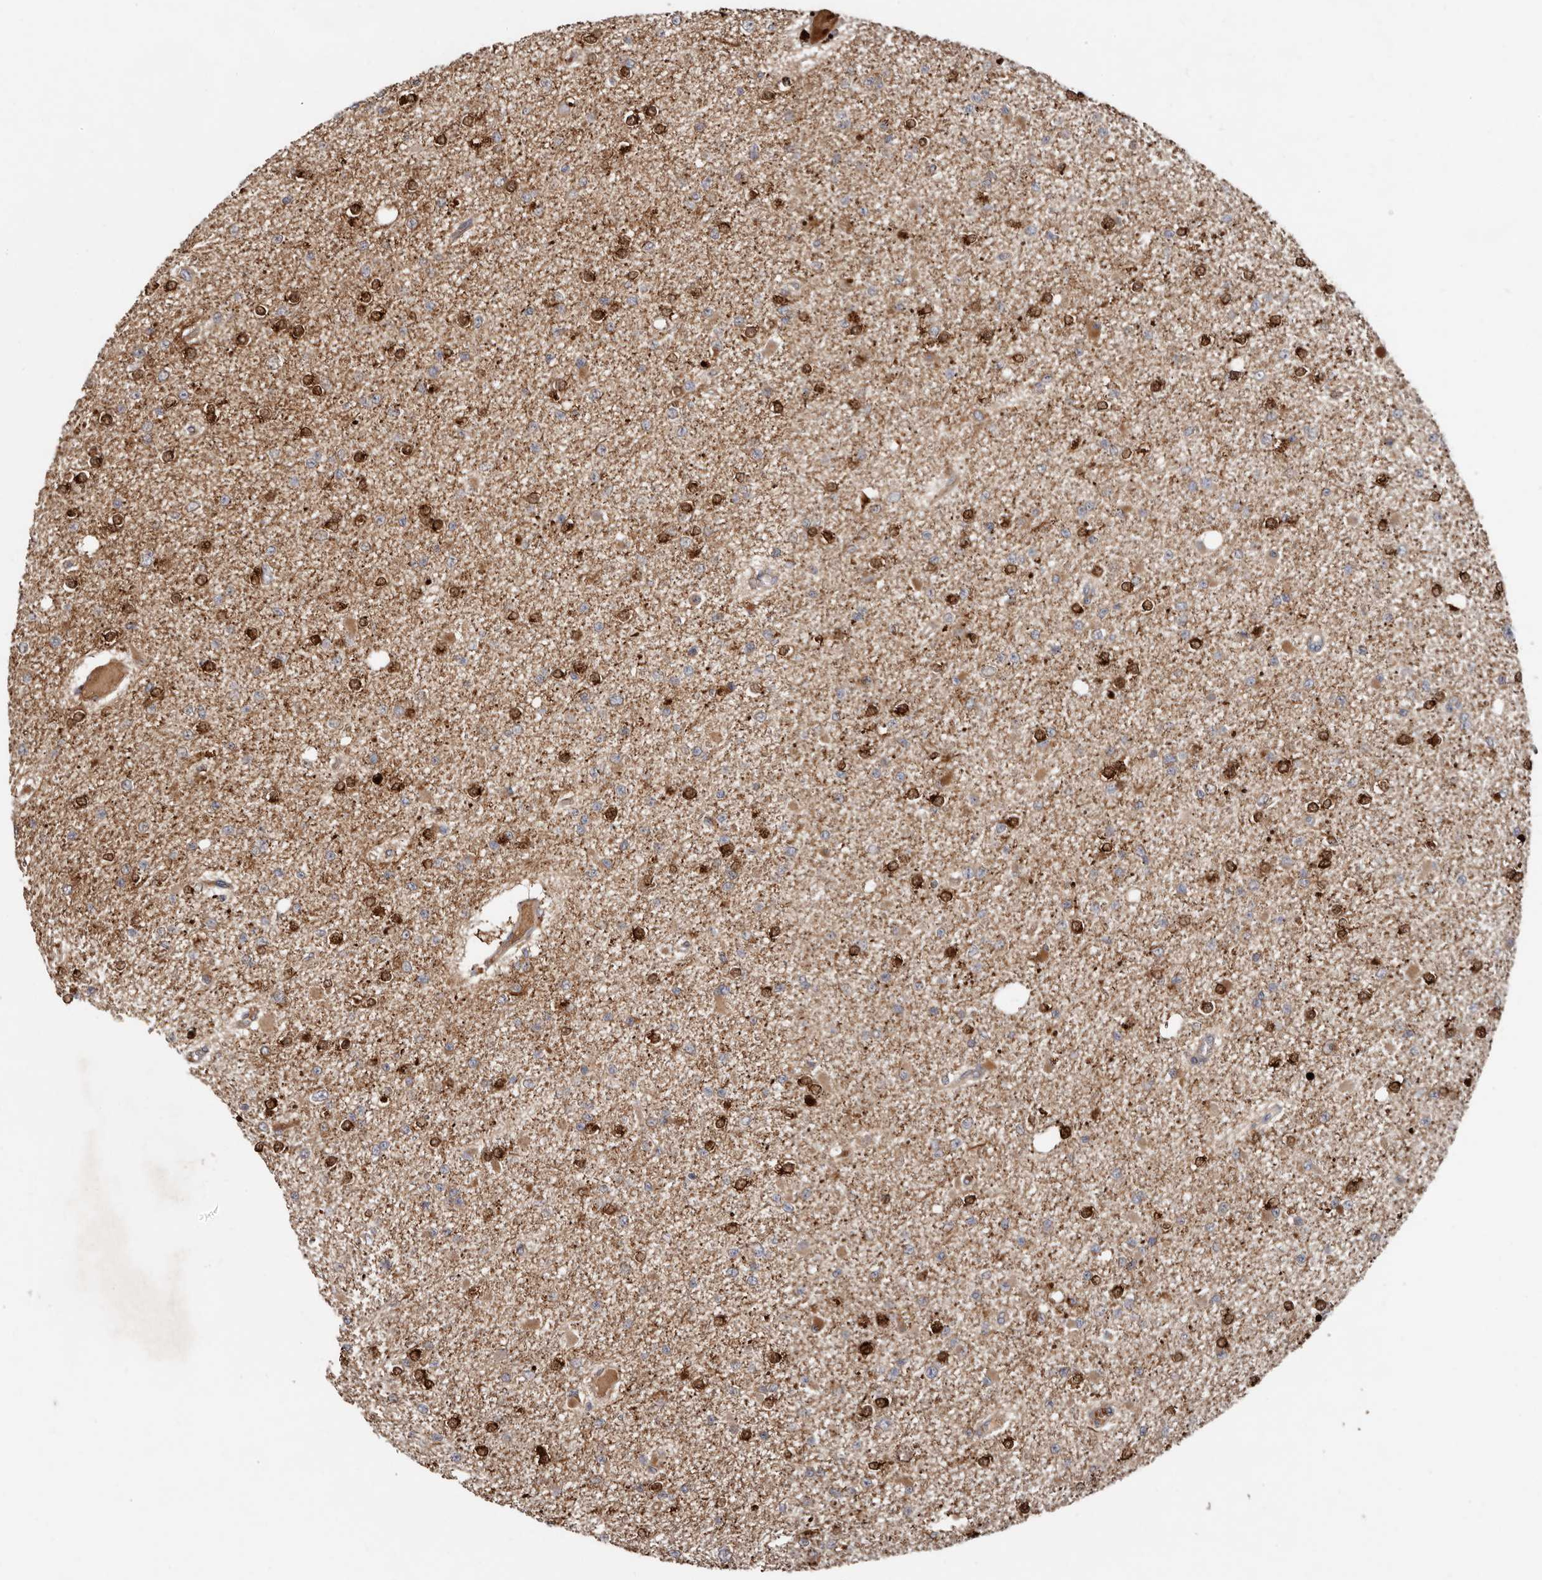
{"staining": {"intensity": "moderate", "quantity": "25%-75%", "location": "cytoplasmic/membranous,nuclear"}, "tissue": "glioma", "cell_type": "Tumor cells", "image_type": "cancer", "snomed": [{"axis": "morphology", "description": "Glioma, malignant, Low grade"}, {"axis": "topography", "description": "Brain"}], "caption": "Immunohistochemistry histopathology image of neoplastic tissue: glioma stained using immunohistochemistry reveals medium levels of moderate protein expression localized specifically in the cytoplasmic/membranous and nuclear of tumor cells, appearing as a cytoplasmic/membranous and nuclear brown color.", "gene": "GOT1L1", "patient": {"sex": "female", "age": 22}}